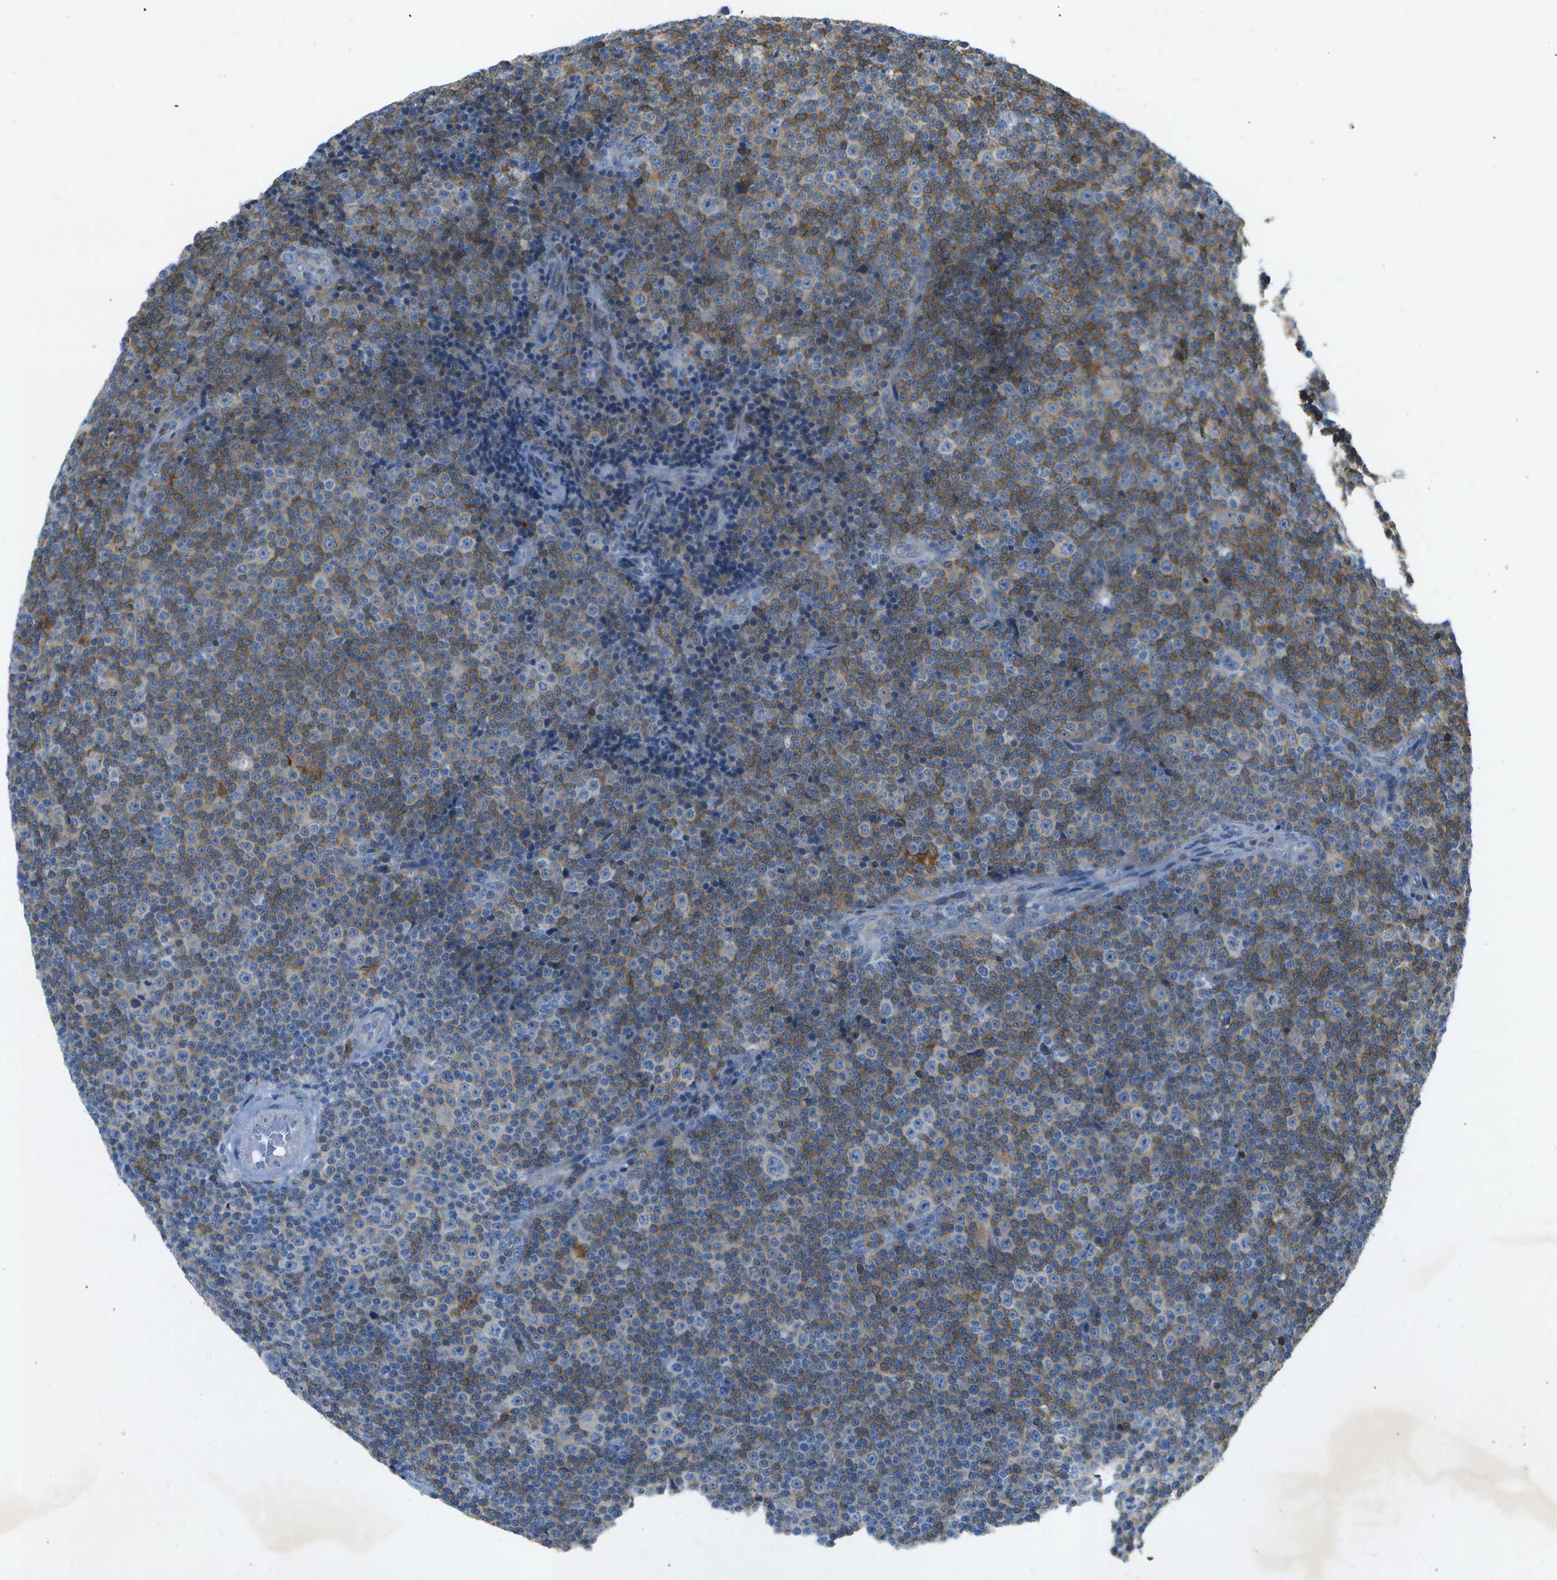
{"staining": {"intensity": "weak", "quantity": "<25%", "location": "cytoplasmic/membranous"}, "tissue": "lymphoma", "cell_type": "Tumor cells", "image_type": "cancer", "snomed": [{"axis": "morphology", "description": "Malignant lymphoma, non-Hodgkin's type, Low grade"}, {"axis": "topography", "description": "Lymph node"}], "caption": "Photomicrograph shows no significant protein staining in tumor cells of low-grade malignant lymphoma, non-Hodgkin's type.", "gene": "WNK2", "patient": {"sex": "female", "age": 67}}